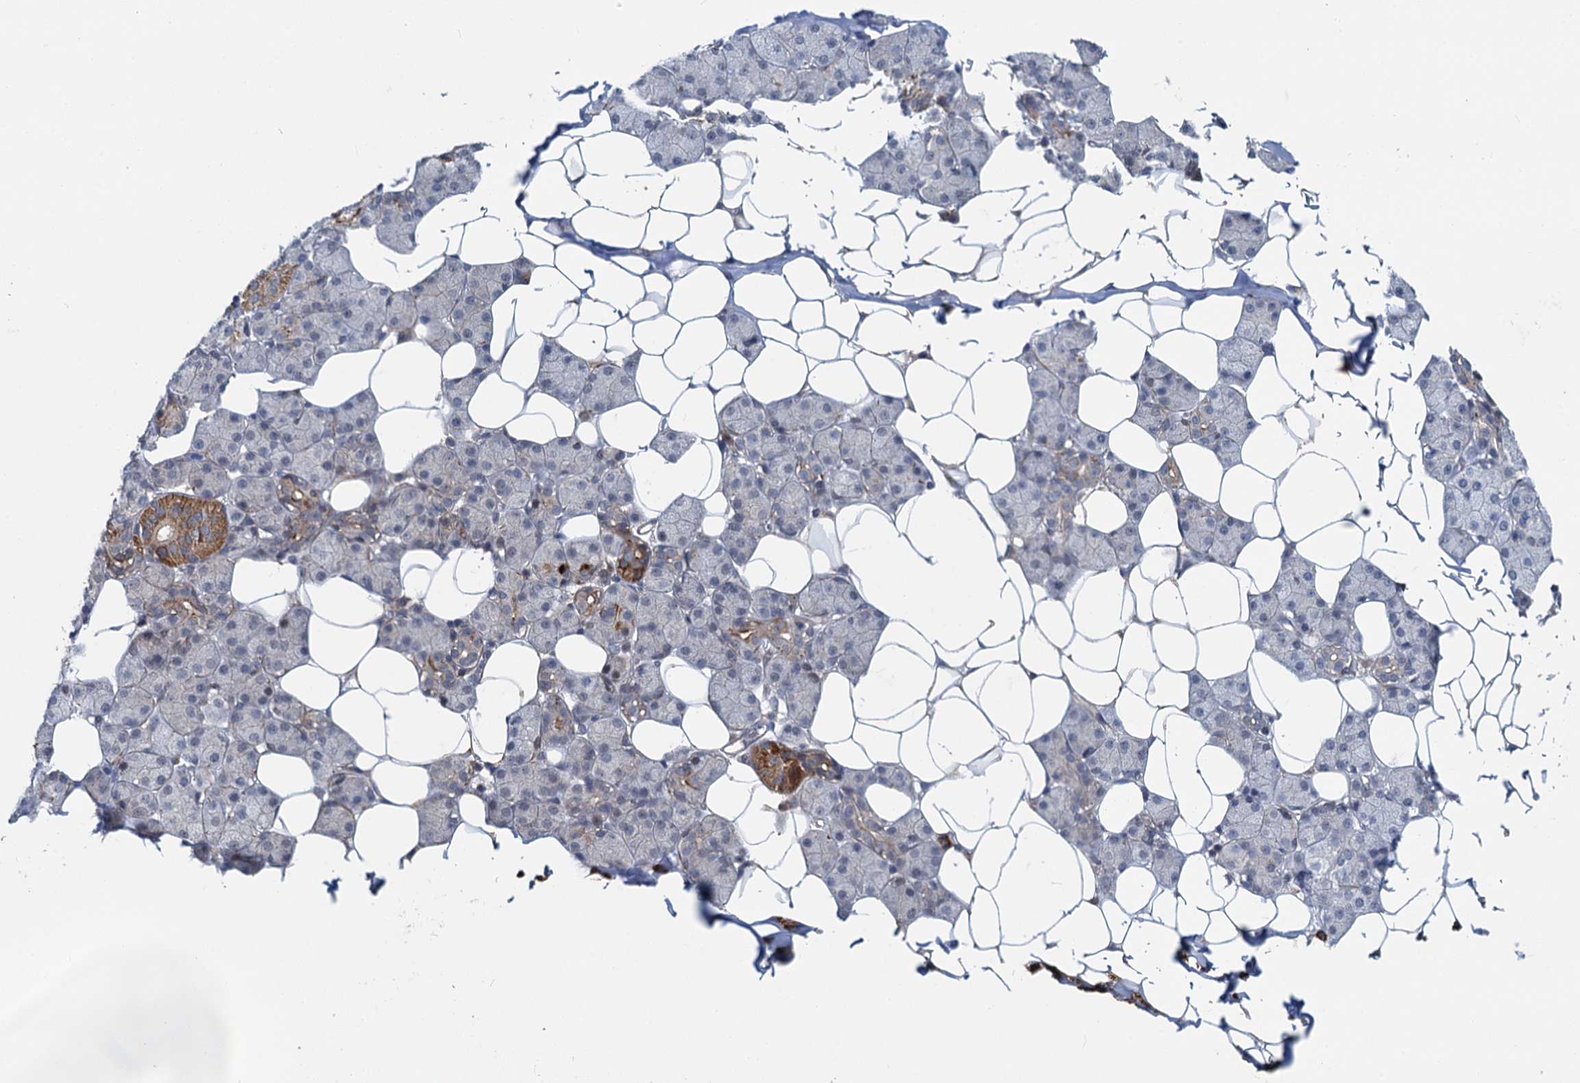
{"staining": {"intensity": "moderate", "quantity": "<25%", "location": "cytoplasmic/membranous"}, "tissue": "salivary gland", "cell_type": "Glandular cells", "image_type": "normal", "snomed": [{"axis": "morphology", "description": "Normal tissue, NOS"}, {"axis": "topography", "description": "Salivary gland"}], "caption": "Immunohistochemical staining of normal salivary gland reveals low levels of moderate cytoplasmic/membranous staining in about <25% of glandular cells. (DAB (3,3'-diaminobenzidine) IHC with brightfield microscopy, high magnification).", "gene": "ADCY2", "patient": {"sex": "female", "age": 33}}